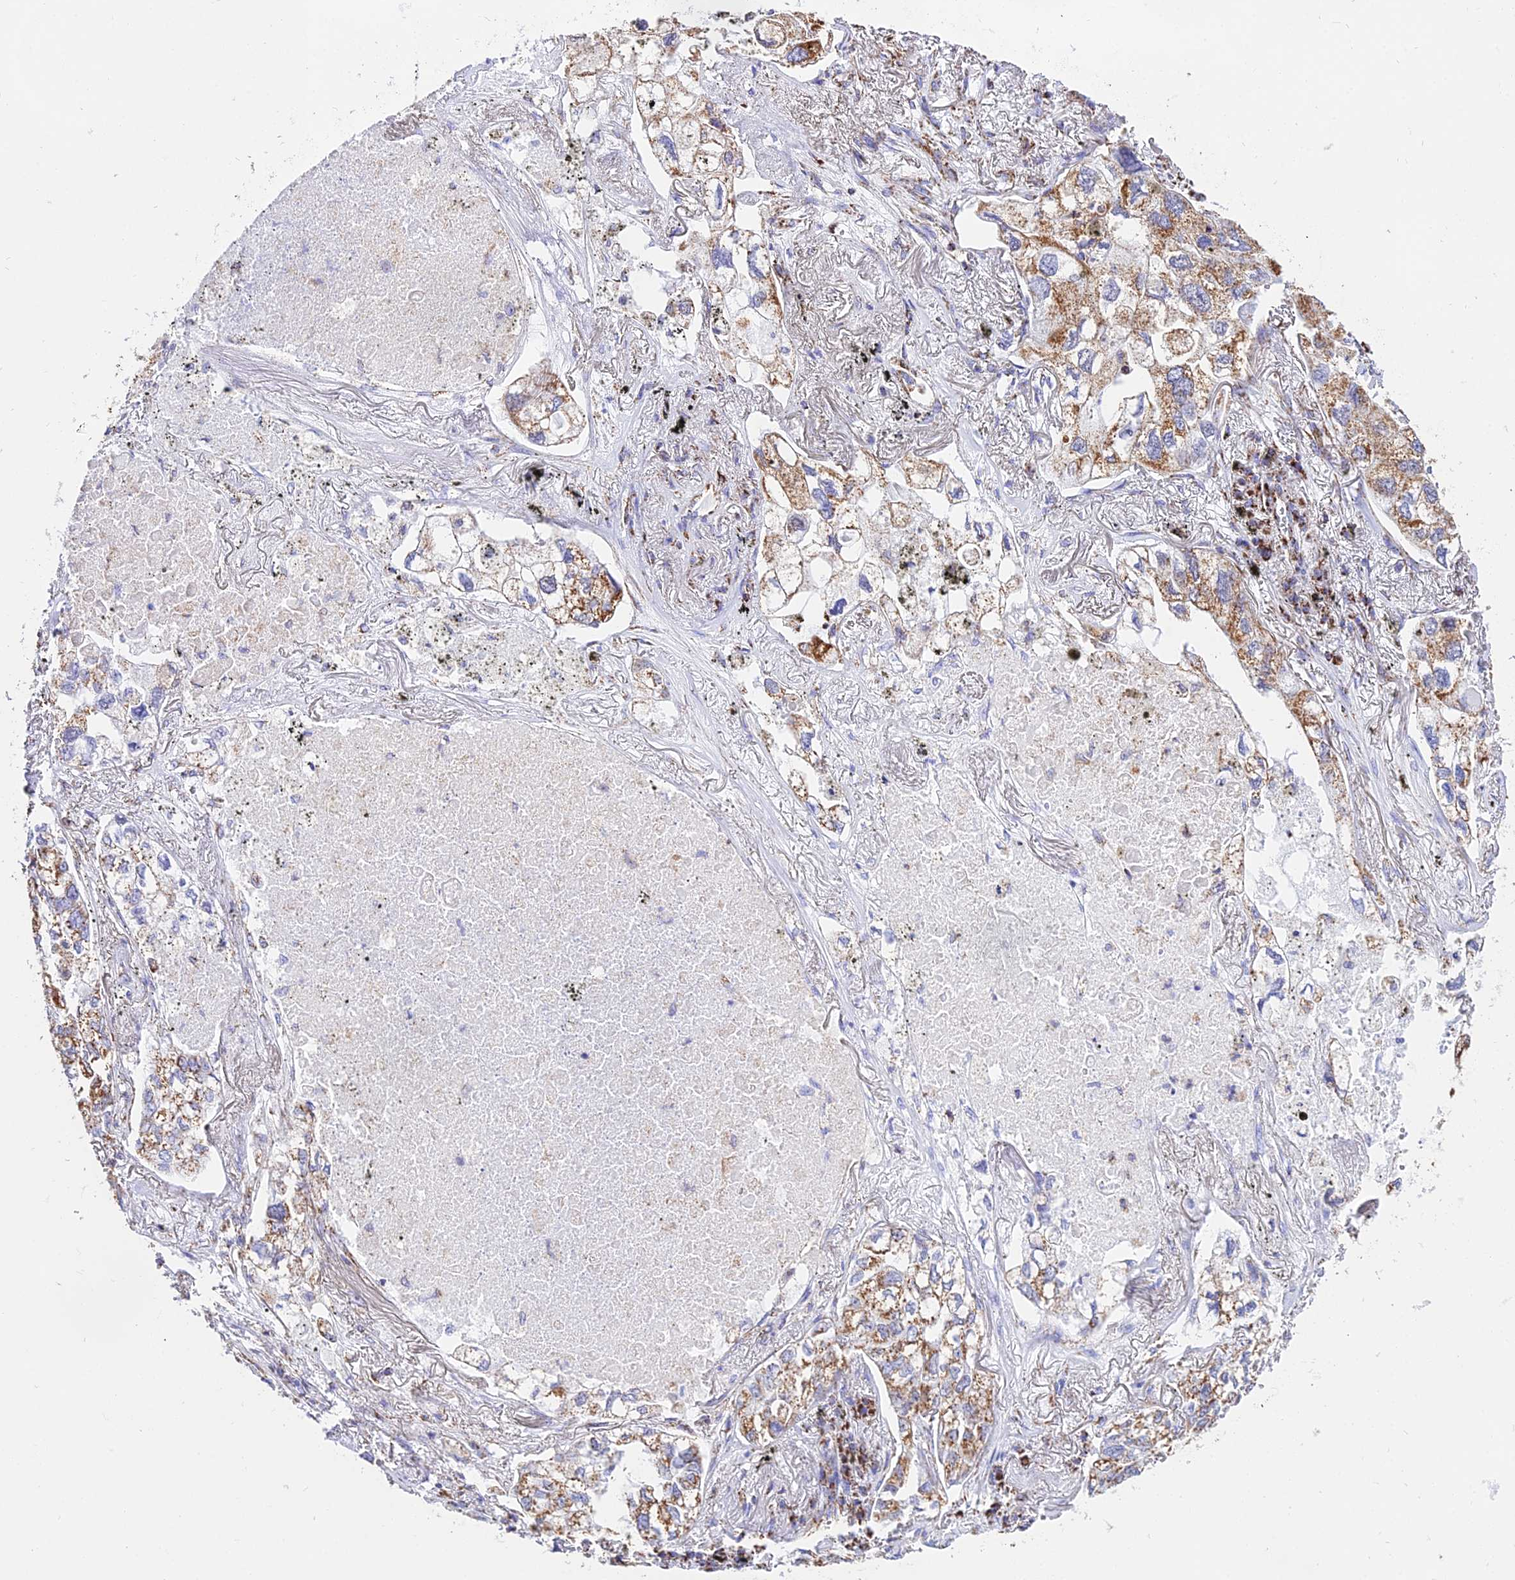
{"staining": {"intensity": "moderate", "quantity": ">75%", "location": "cytoplasmic/membranous"}, "tissue": "lung cancer", "cell_type": "Tumor cells", "image_type": "cancer", "snomed": [{"axis": "morphology", "description": "Adenocarcinoma, NOS"}, {"axis": "topography", "description": "Lung"}], "caption": "Immunohistochemistry (DAB (3,3'-diaminobenzidine)) staining of human lung cancer reveals moderate cytoplasmic/membranous protein staining in approximately >75% of tumor cells. The staining is performed using DAB (3,3'-diaminobenzidine) brown chromogen to label protein expression. The nuclei are counter-stained blue using hematoxylin.", "gene": "ATP5PD", "patient": {"sex": "male", "age": 65}}